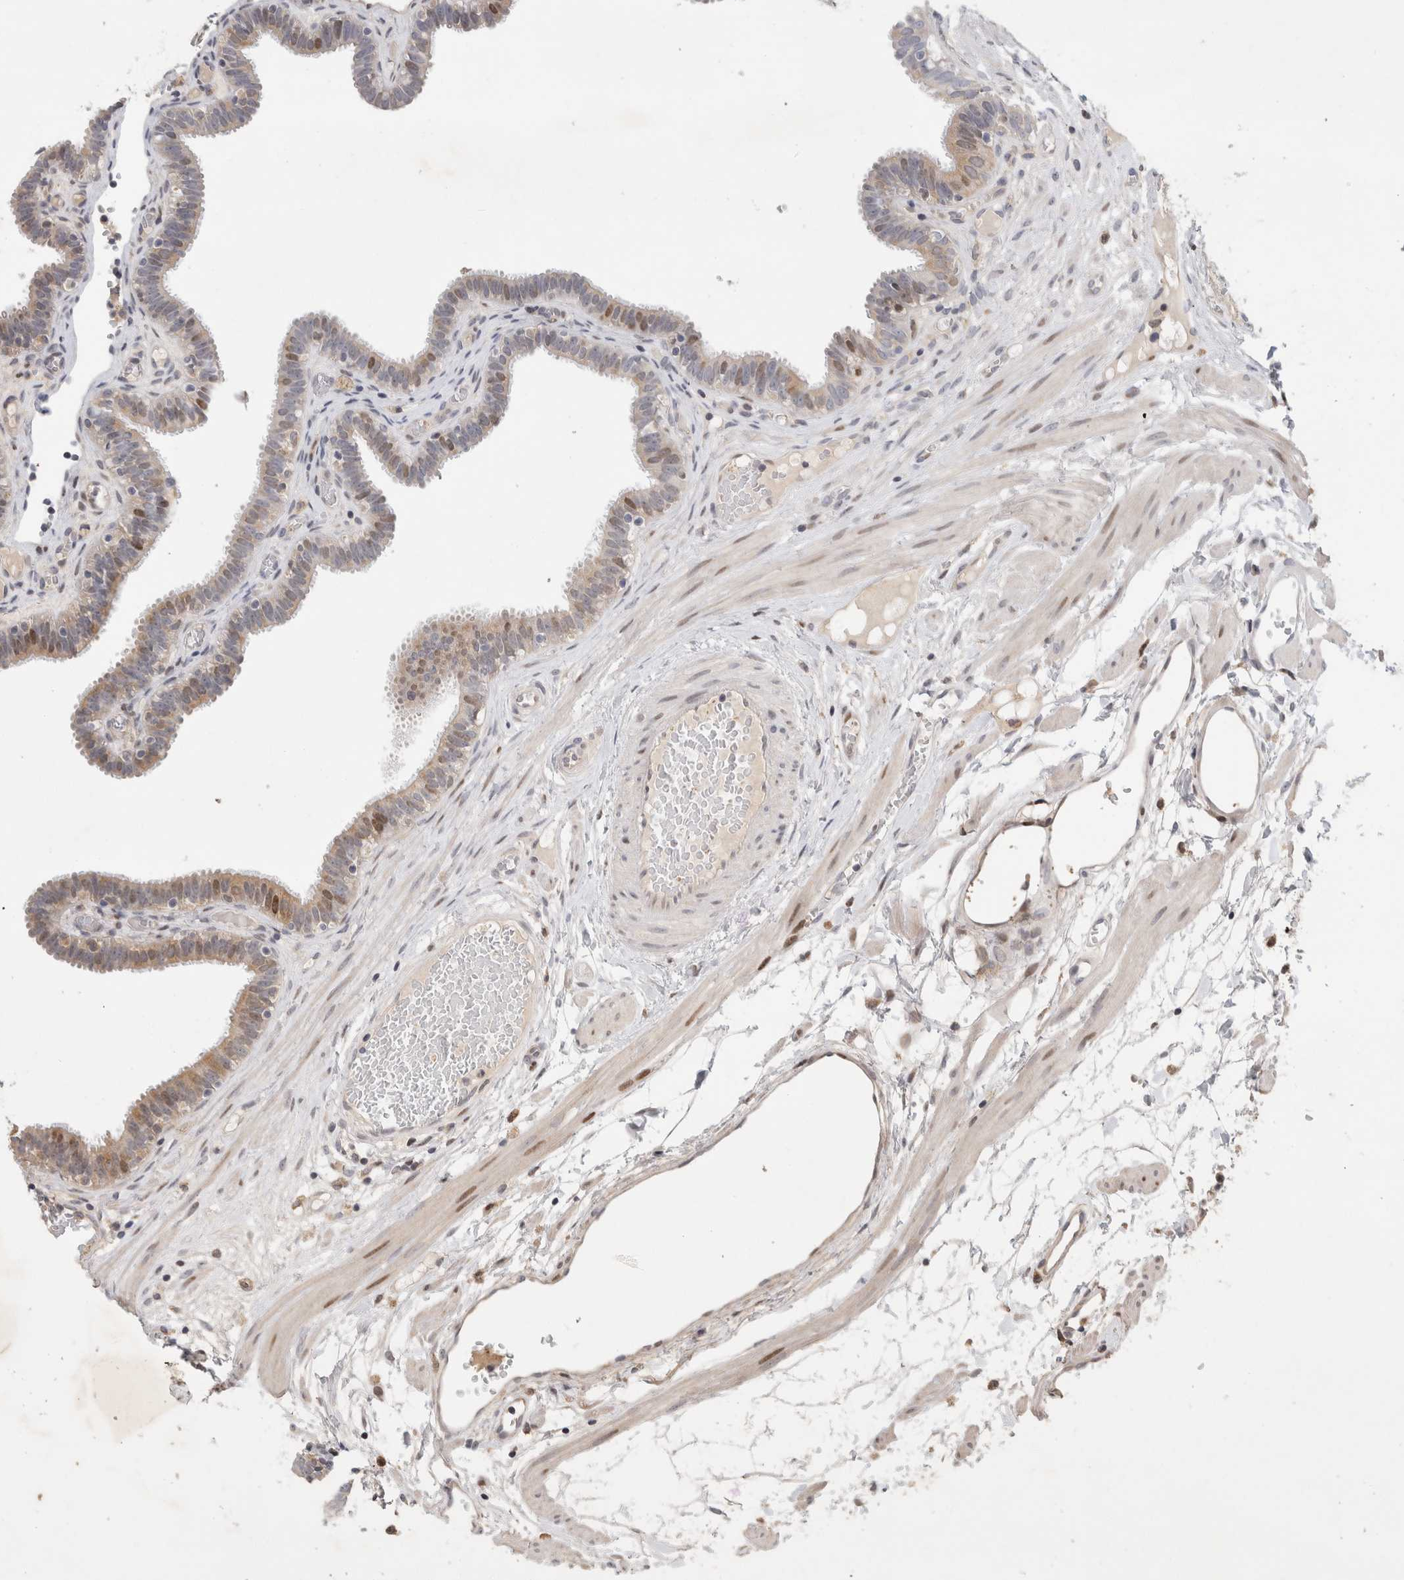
{"staining": {"intensity": "moderate", "quantity": "25%-75%", "location": "nuclear"}, "tissue": "fallopian tube", "cell_type": "Glandular cells", "image_type": "normal", "snomed": [{"axis": "morphology", "description": "Normal tissue, NOS"}, {"axis": "topography", "description": "Fallopian tube"}, {"axis": "topography", "description": "Placenta"}], "caption": "IHC (DAB) staining of unremarkable human fallopian tube reveals moderate nuclear protein expression in approximately 25%-75% of glandular cells.", "gene": "C8orf58", "patient": {"sex": "female", "age": 32}}